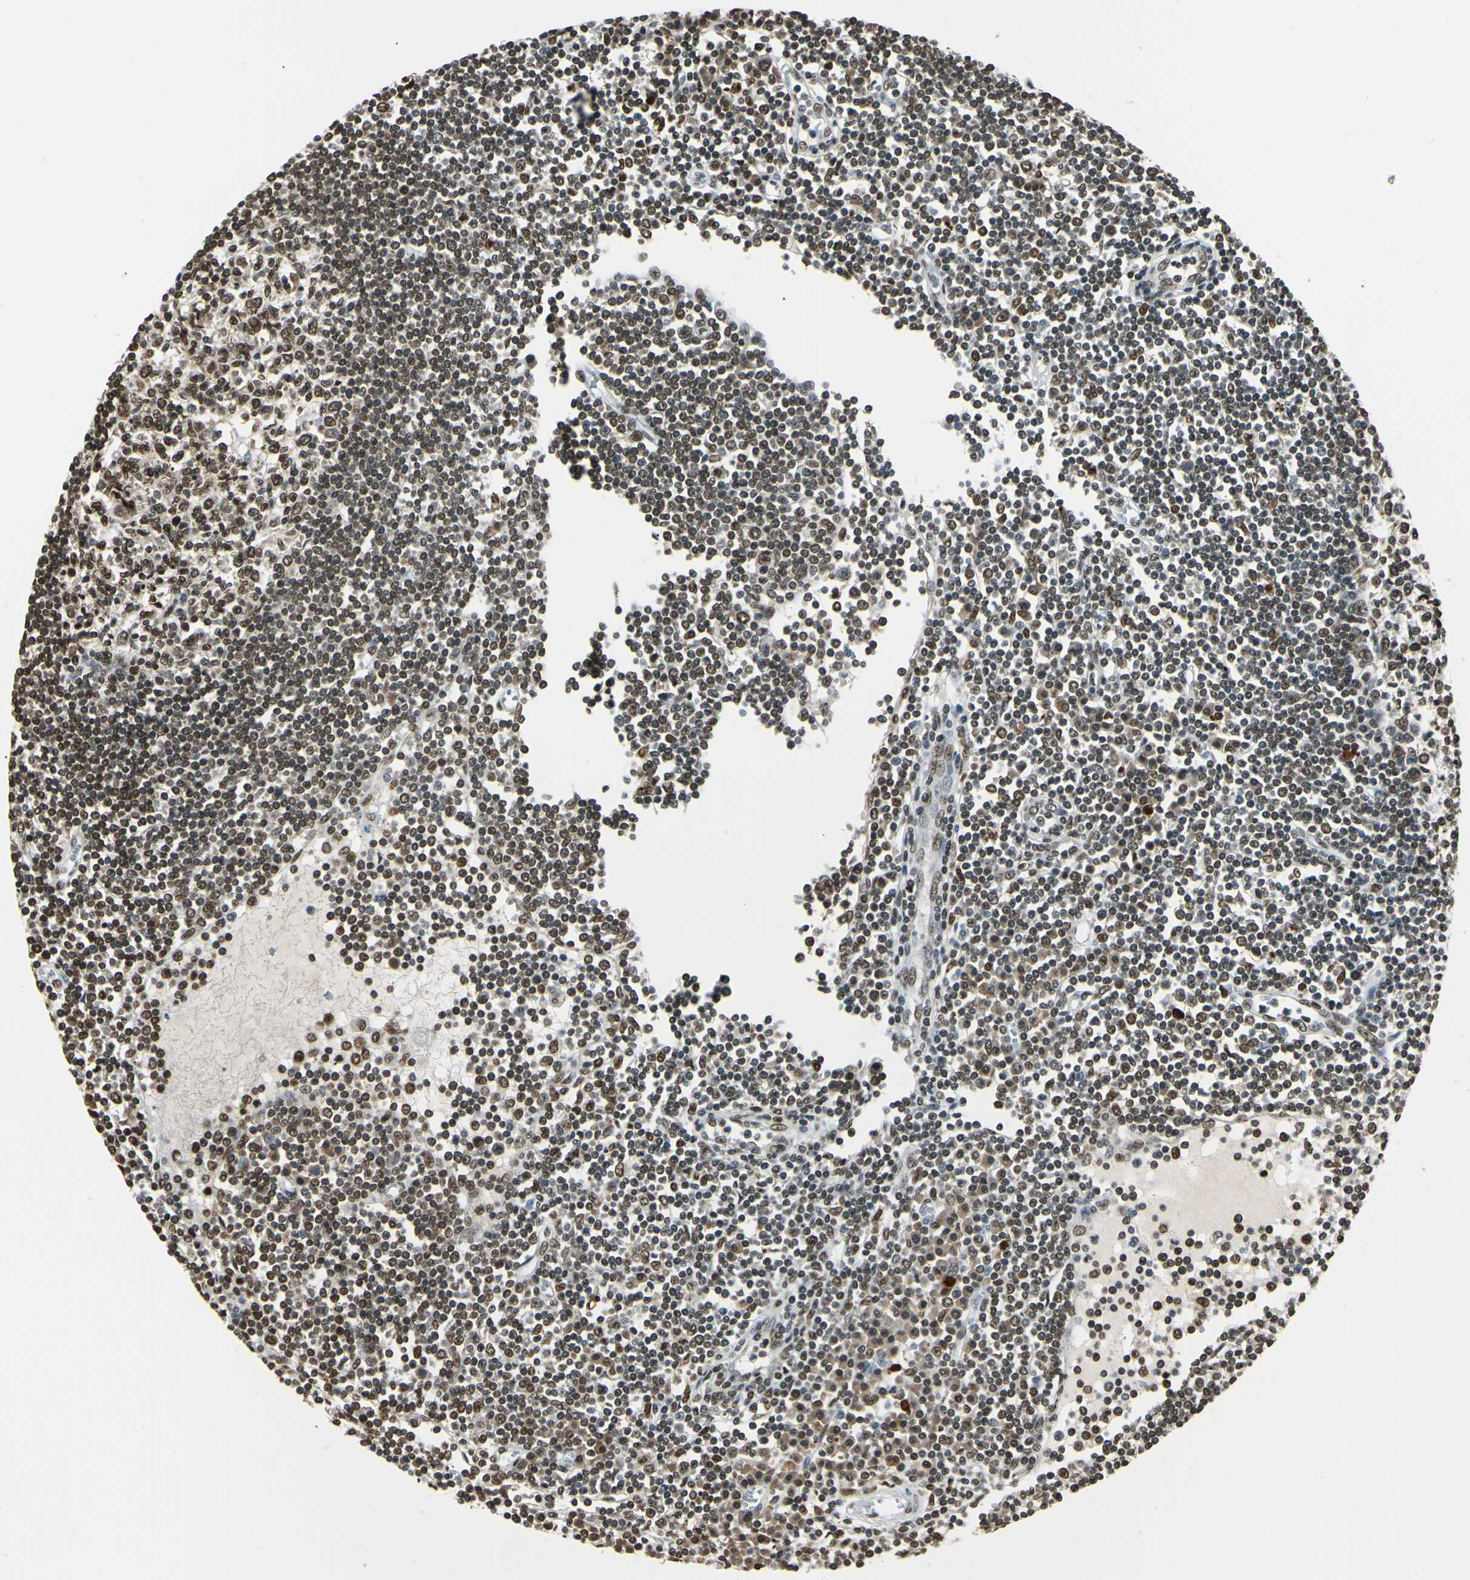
{"staining": {"intensity": "moderate", "quantity": ">75%", "location": "nuclear"}, "tissue": "lymph node", "cell_type": "Germinal center cells", "image_type": "normal", "snomed": [{"axis": "morphology", "description": "Normal tissue, NOS"}, {"axis": "topography", "description": "Lymph node"}], "caption": "Immunohistochemical staining of normal lymph node displays moderate nuclear protein positivity in about >75% of germinal center cells.", "gene": "FANCG", "patient": {"sex": "female", "age": 62}}